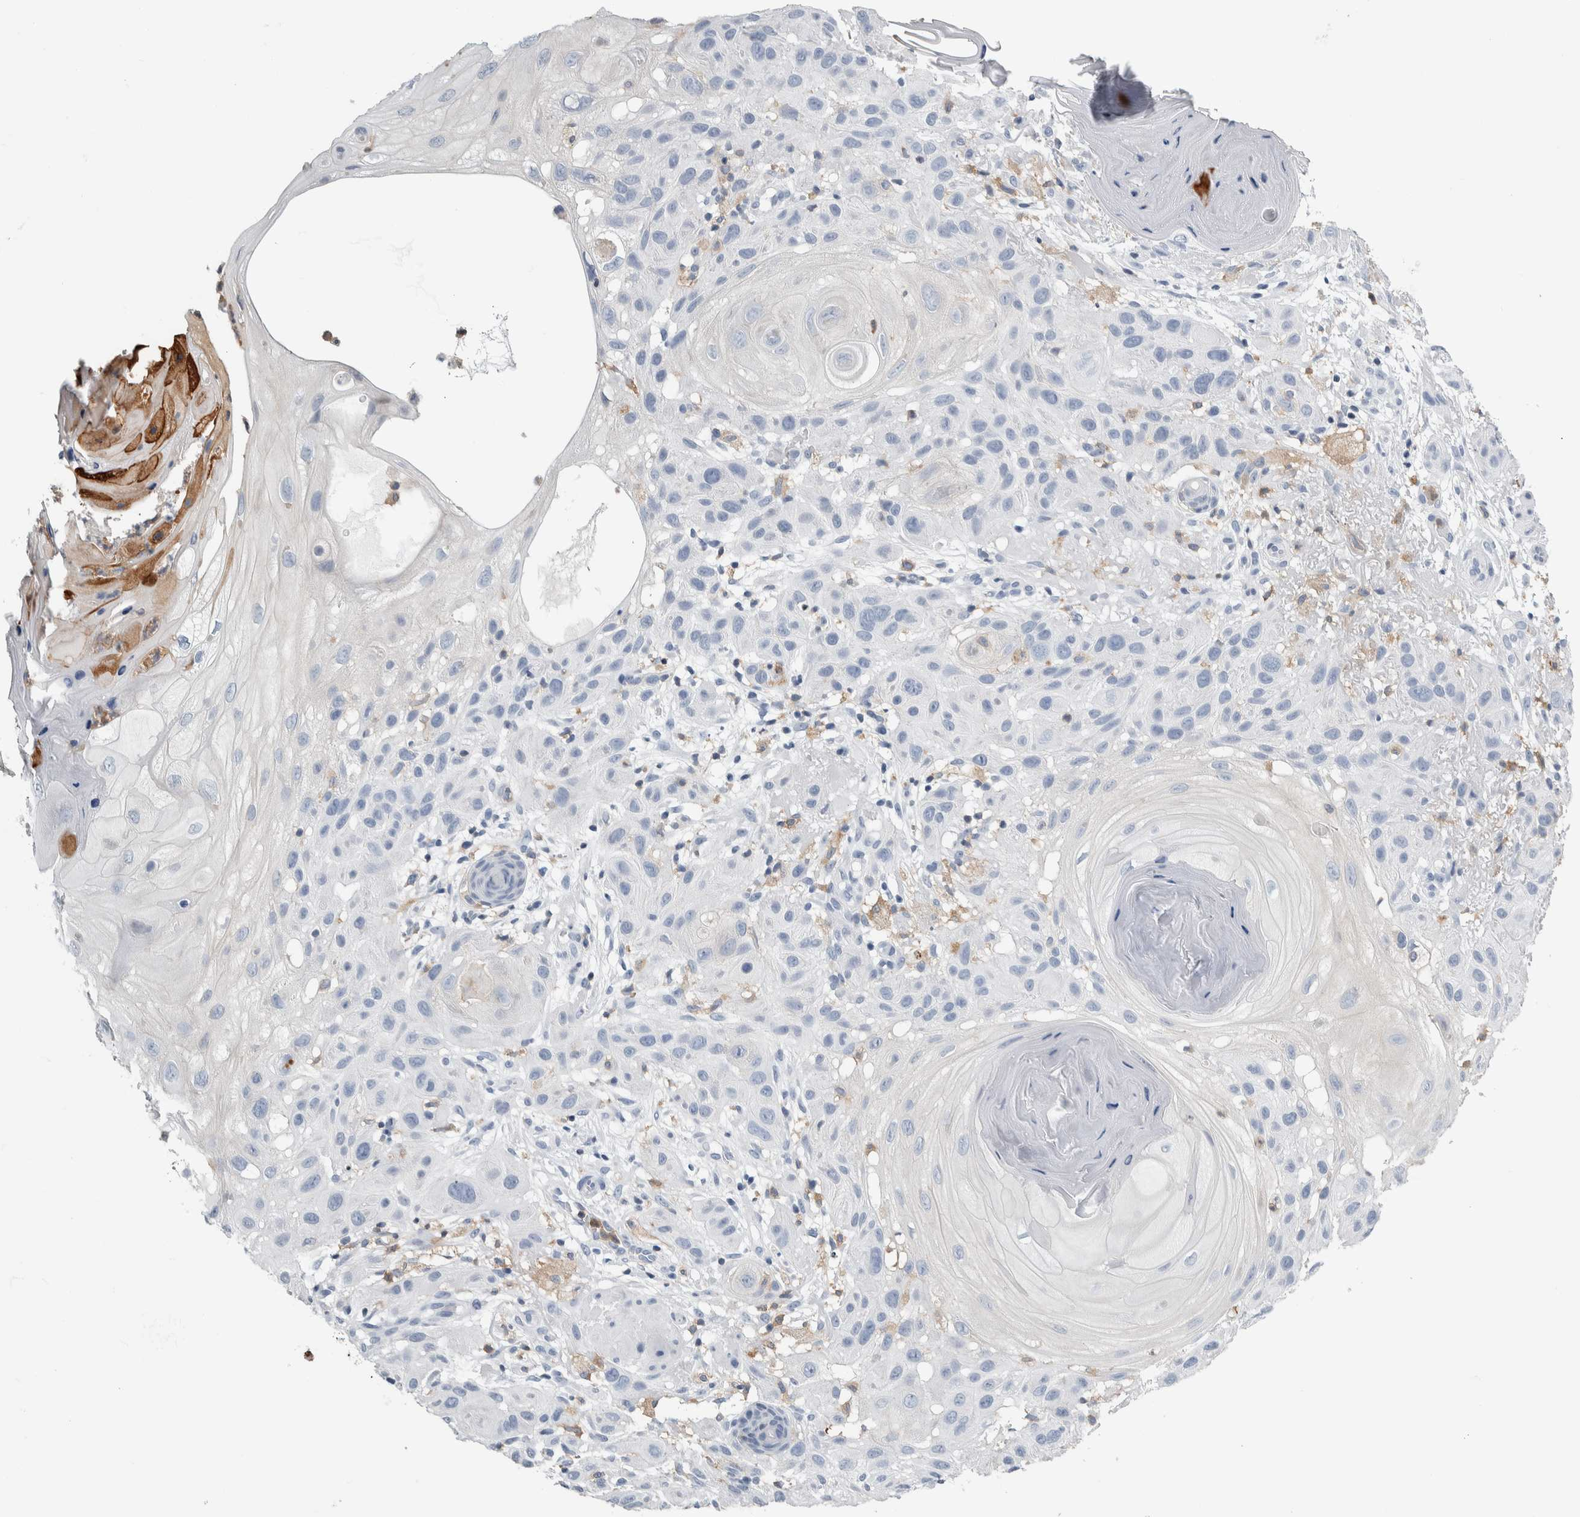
{"staining": {"intensity": "negative", "quantity": "none", "location": "none"}, "tissue": "skin cancer", "cell_type": "Tumor cells", "image_type": "cancer", "snomed": [{"axis": "morphology", "description": "Squamous cell carcinoma, NOS"}, {"axis": "topography", "description": "Skin"}], "caption": "IHC histopathology image of neoplastic tissue: skin squamous cell carcinoma stained with DAB reveals no significant protein expression in tumor cells. (Immunohistochemistry (ihc), brightfield microscopy, high magnification).", "gene": "SKAP2", "patient": {"sex": "female", "age": 96}}